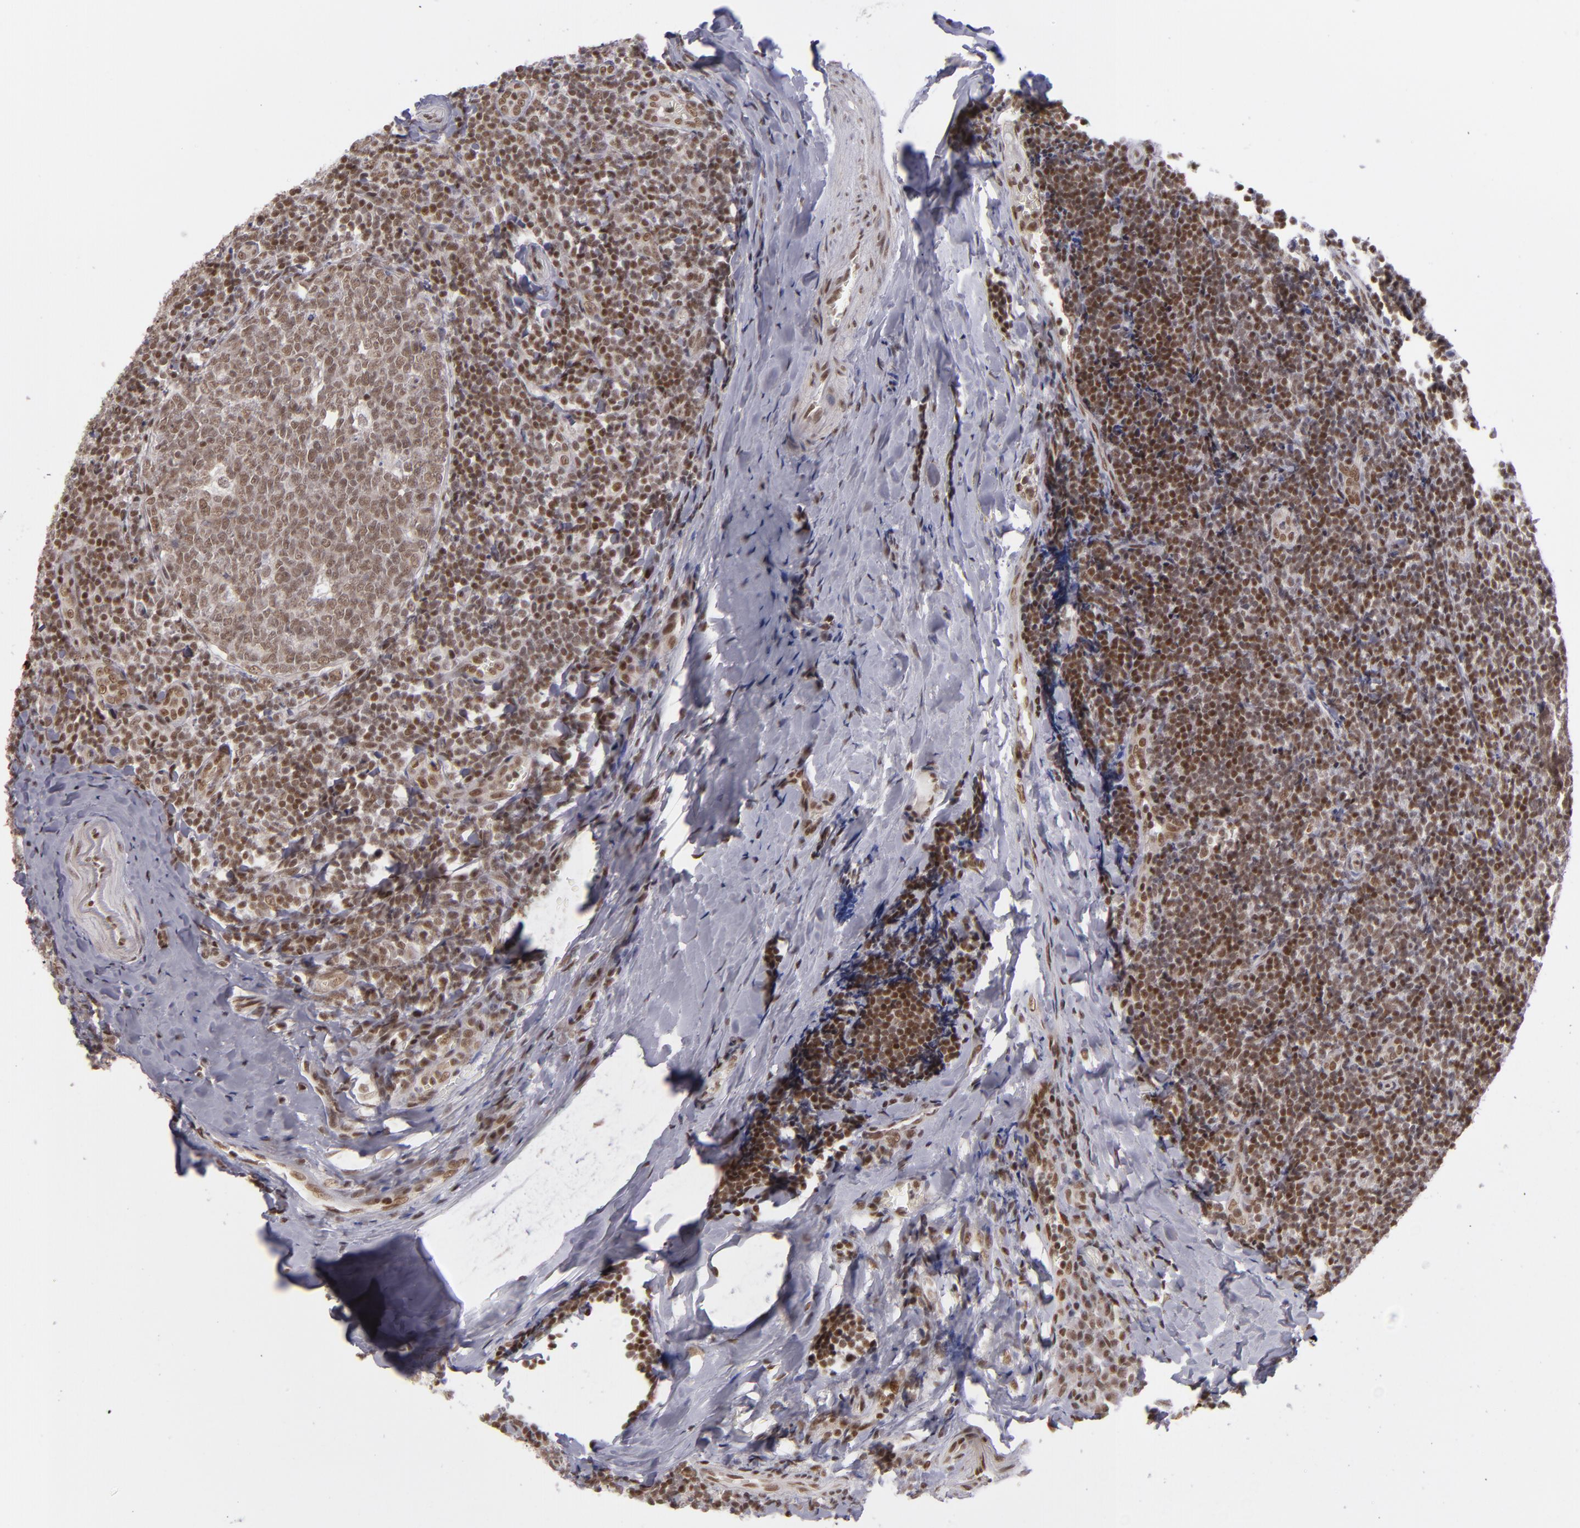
{"staining": {"intensity": "moderate", "quantity": ">75%", "location": "nuclear"}, "tissue": "tonsil", "cell_type": "Germinal center cells", "image_type": "normal", "snomed": [{"axis": "morphology", "description": "Normal tissue, NOS"}, {"axis": "topography", "description": "Tonsil"}], "caption": "A brown stain labels moderate nuclear expression of a protein in germinal center cells of normal tonsil. Ihc stains the protein in brown and the nuclei are stained blue.", "gene": "MLLT3", "patient": {"sex": "male", "age": 31}}